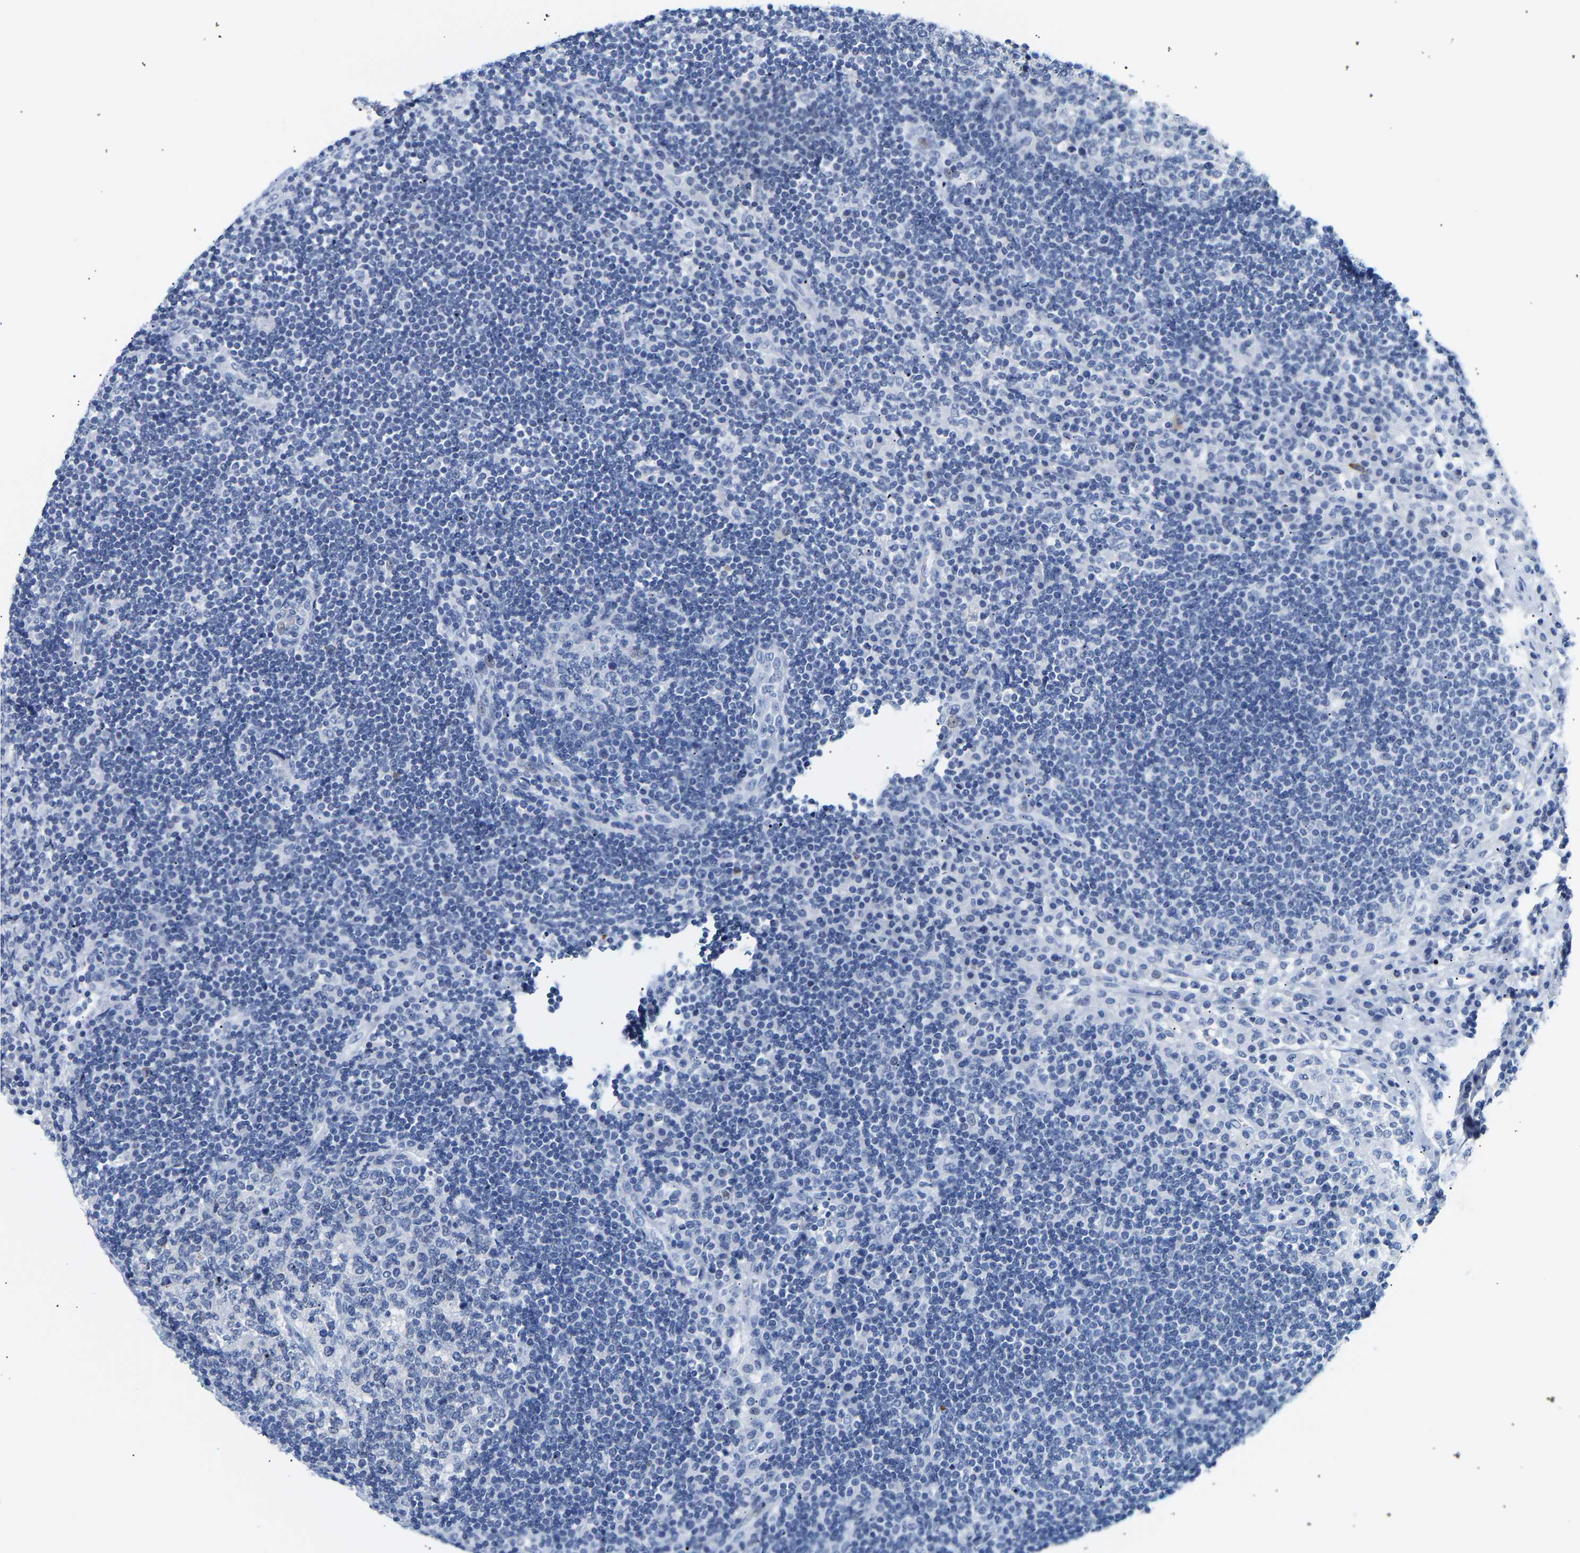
{"staining": {"intensity": "negative", "quantity": "none", "location": "none"}, "tissue": "lymph node", "cell_type": "Germinal center cells", "image_type": "normal", "snomed": [{"axis": "morphology", "description": "Normal tissue, NOS"}, {"axis": "topography", "description": "Lymph node"}], "caption": "High power microscopy photomicrograph of an immunohistochemistry image of benign lymph node, revealing no significant expression in germinal center cells.", "gene": "SPINK2", "patient": {"sex": "female", "age": 53}}